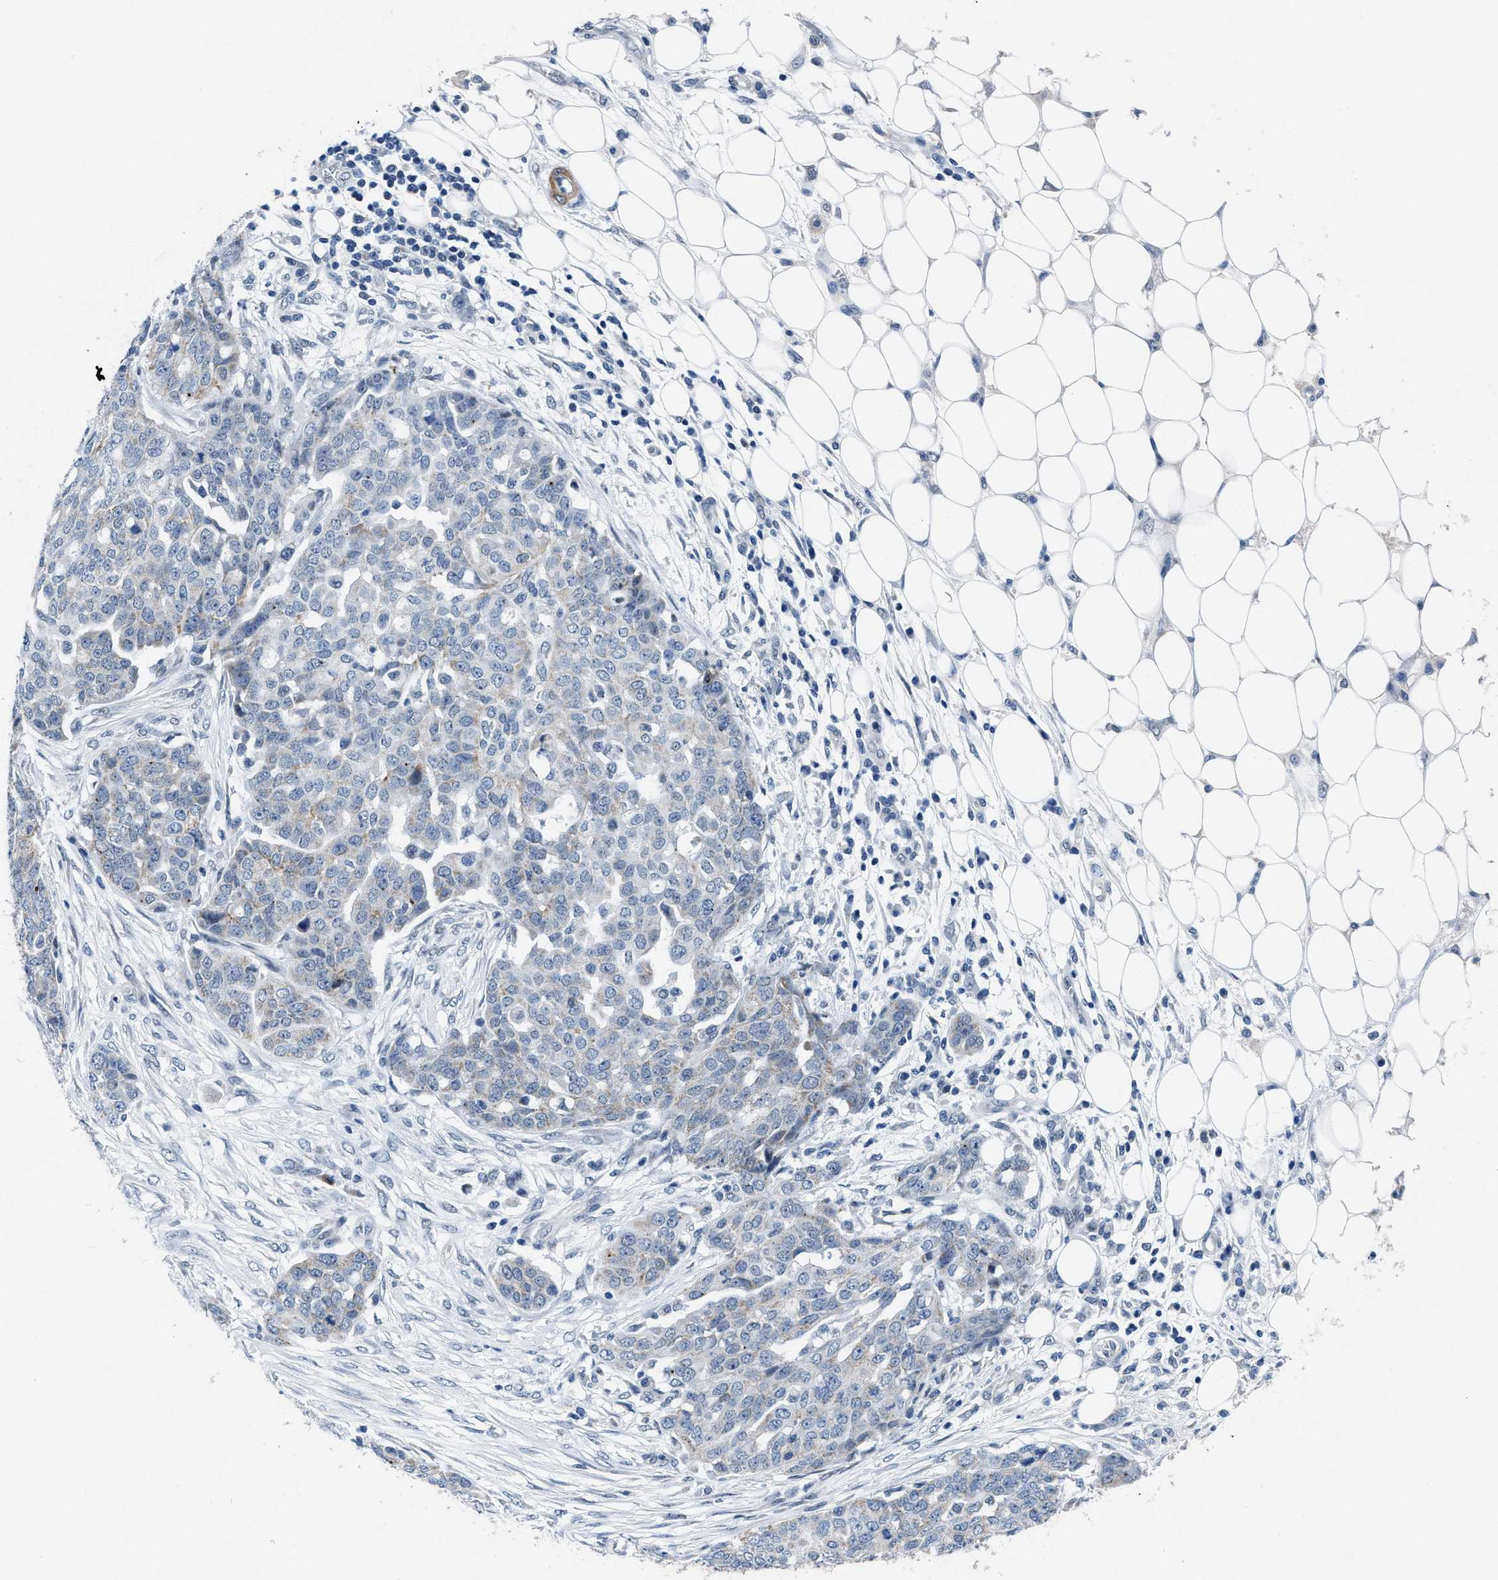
{"staining": {"intensity": "weak", "quantity": "<25%", "location": "cytoplasmic/membranous"}, "tissue": "ovarian cancer", "cell_type": "Tumor cells", "image_type": "cancer", "snomed": [{"axis": "morphology", "description": "Cystadenocarcinoma, serous, NOS"}, {"axis": "topography", "description": "Soft tissue"}, {"axis": "topography", "description": "Ovary"}], "caption": "A high-resolution photomicrograph shows IHC staining of ovarian cancer, which reveals no significant positivity in tumor cells.", "gene": "ID3", "patient": {"sex": "female", "age": 57}}